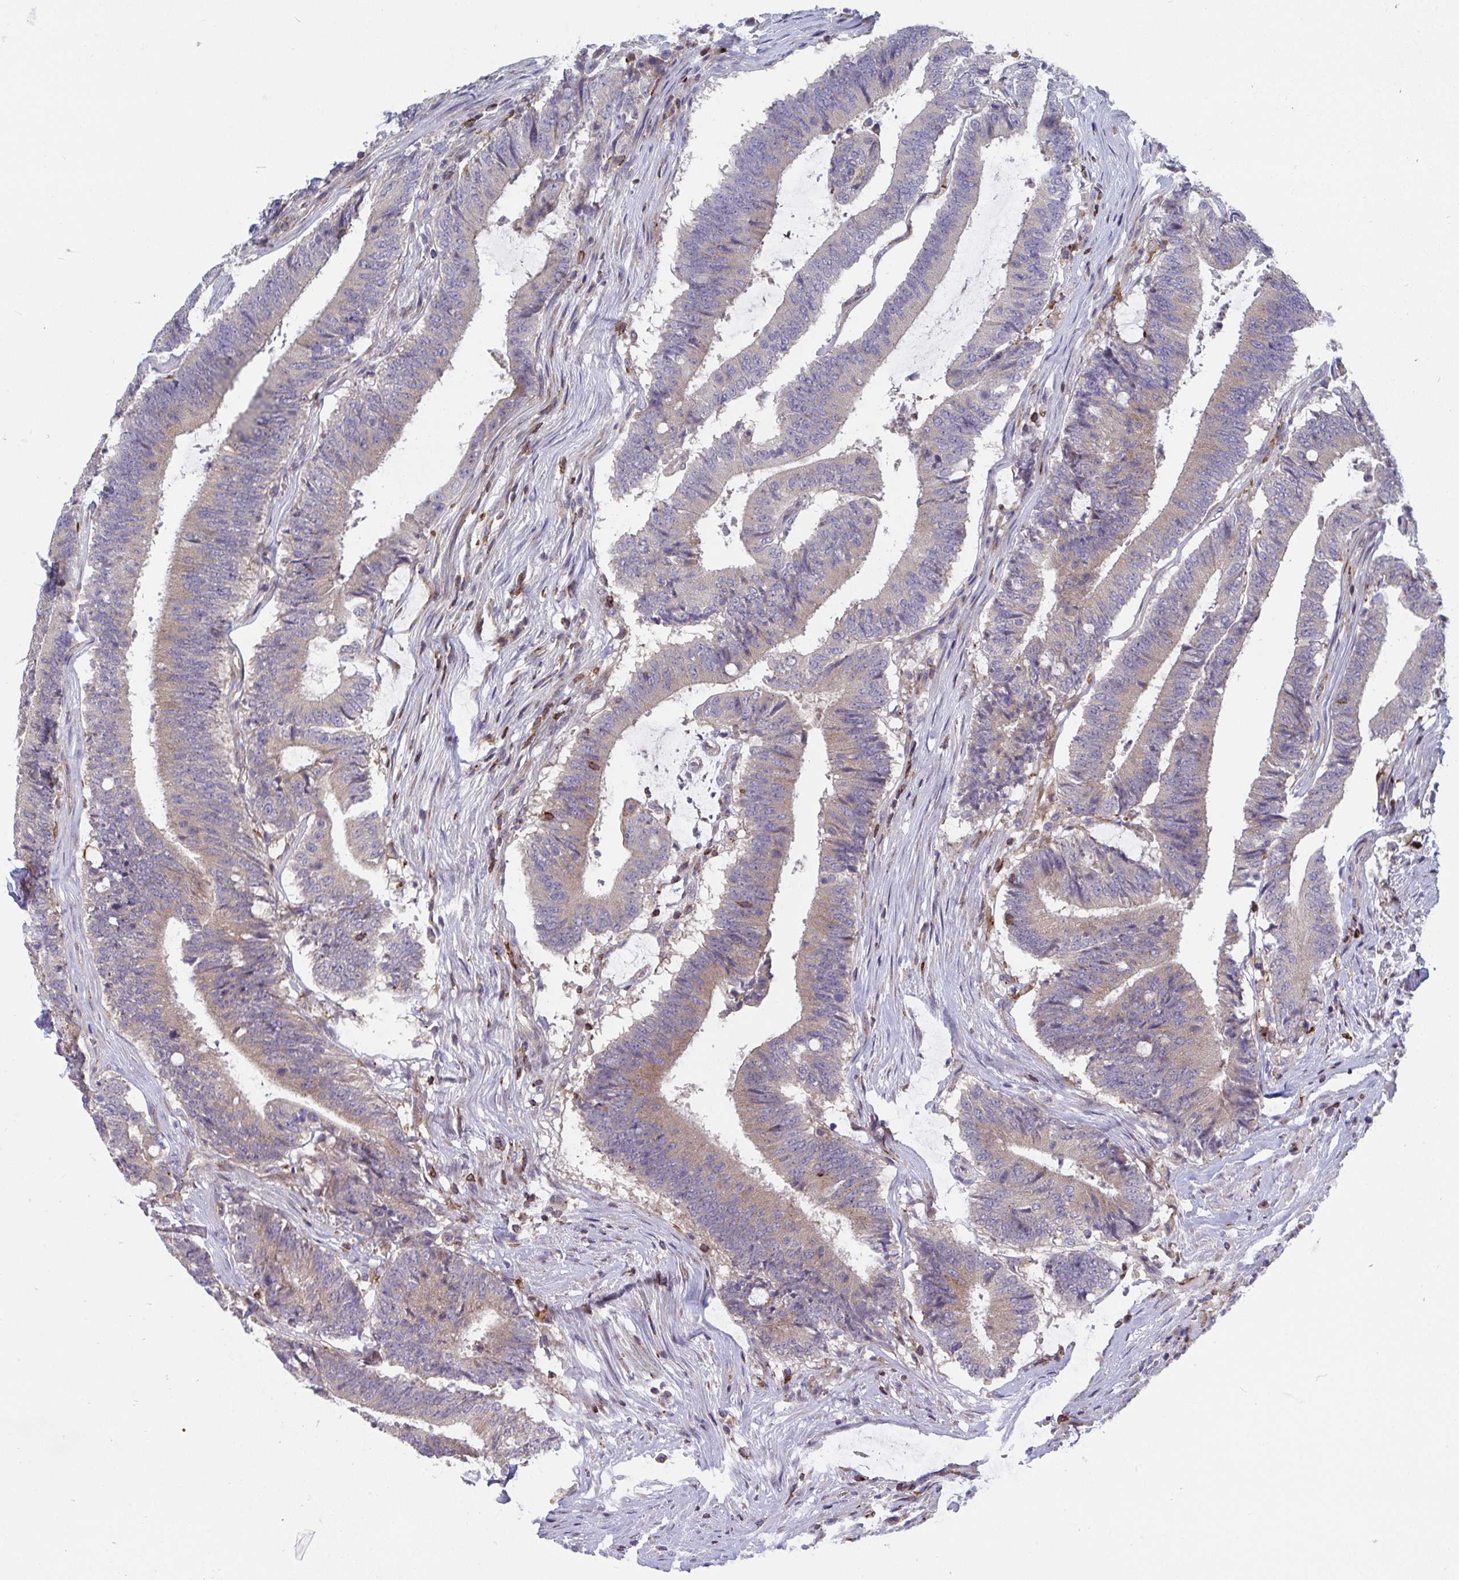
{"staining": {"intensity": "weak", "quantity": ">75%", "location": "cytoplasmic/membranous"}, "tissue": "colorectal cancer", "cell_type": "Tumor cells", "image_type": "cancer", "snomed": [{"axis": "morphology", "description": "Adenocarcinoma, NOS"}, {"axis": "topography", "description": "Colon"}], "caption": "The photomicrograph shows staining of colorectal adenocarcinoma, revealing weak cytoplasmic/membranous protein positivity (brown color) within tumor cells. Nuclei are stained in blue.", "gene": "FRMD3", "patient": {"sex": "female", "age": 43}}